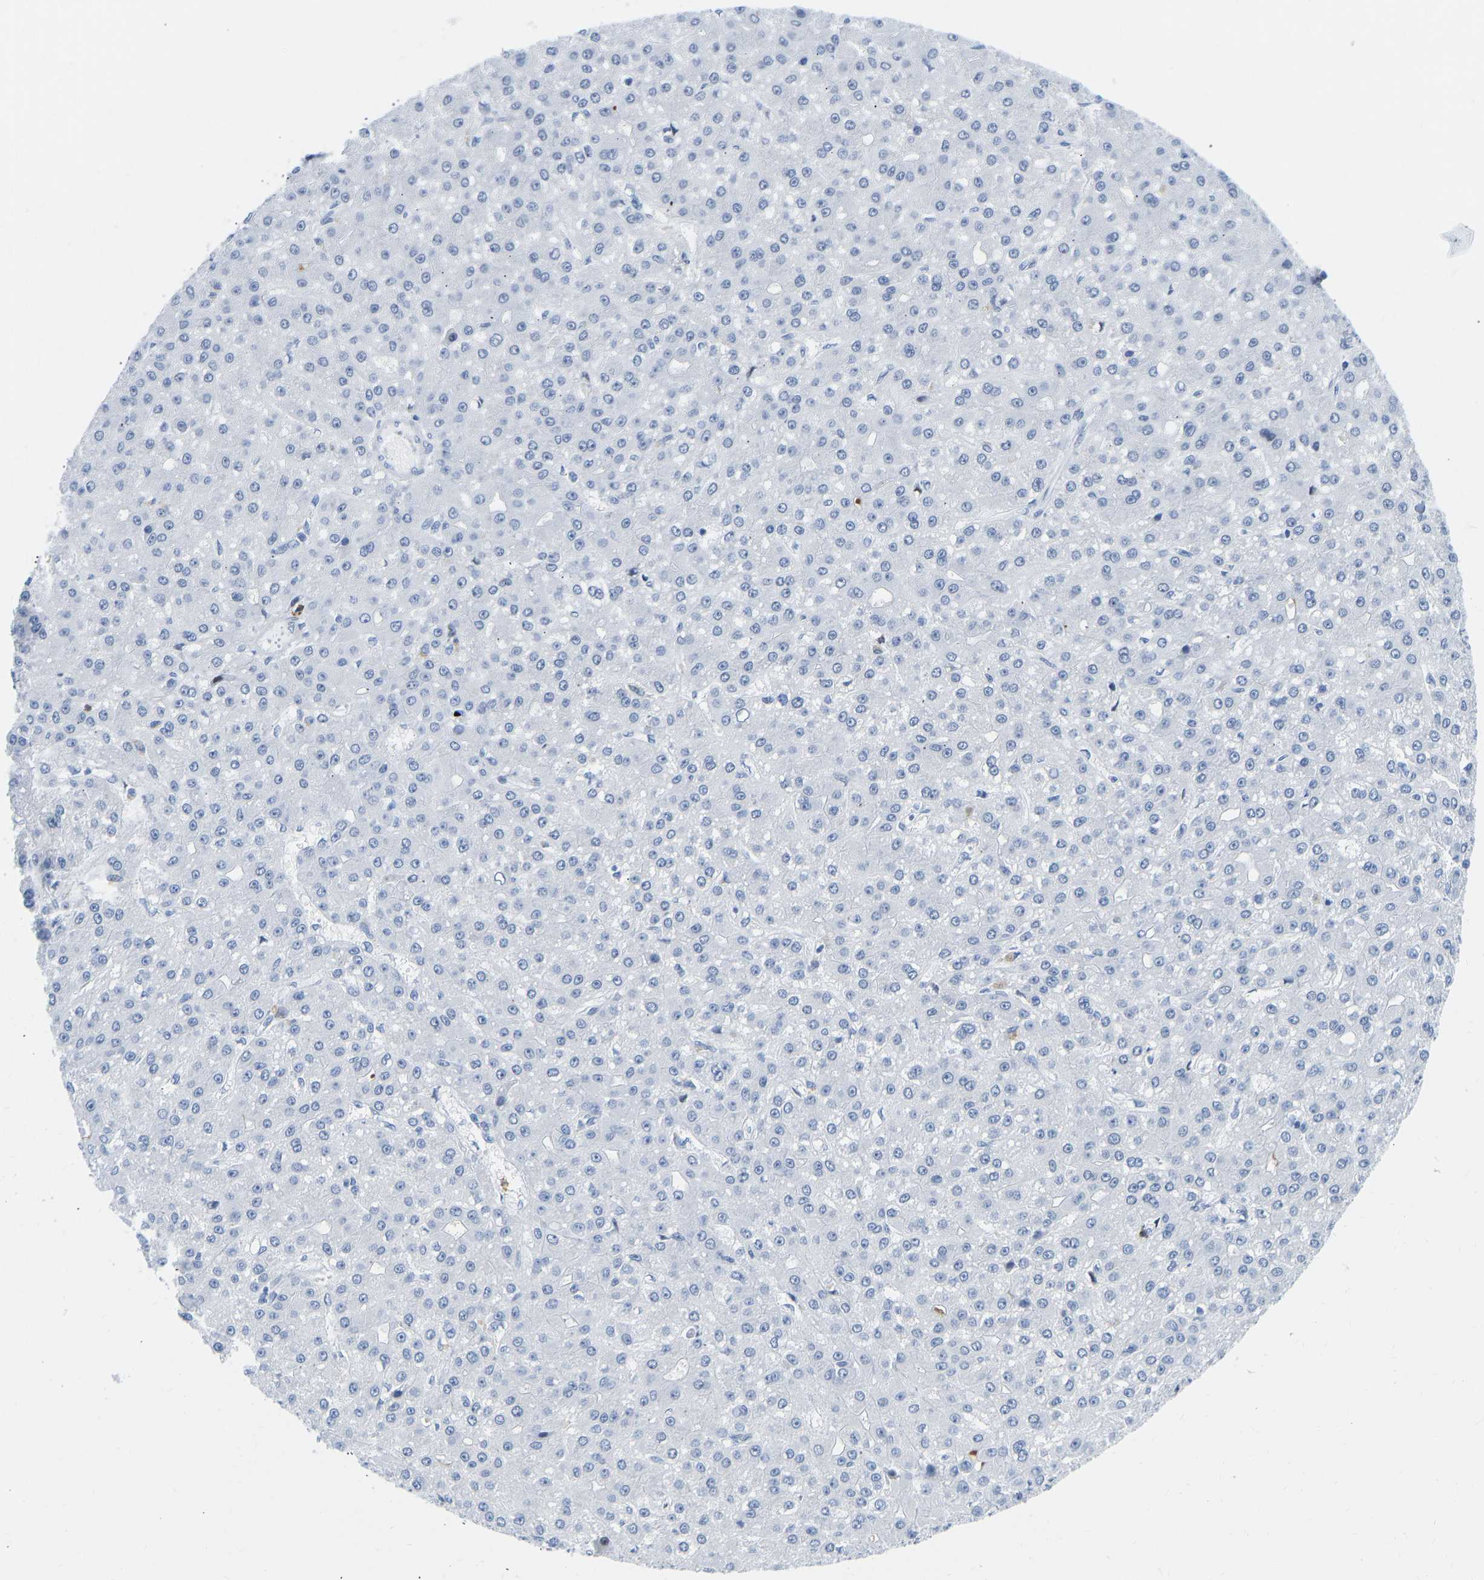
{"staining": {"intensity": "negative", "quantity": "none", "location": "none"}, "tissue": "liver cancer", "cell_type": "Tumor cells", "image_type": "cancer", "snomed": [{"axis": "morphology", "description": "Carcinoma, Hepatocellular, NOS"}, {"axis": "topography", "description": "Liver"}], "caption": "Histopathology image shows no significant protein expression in tumor cells of liver cancer (hepatocellular carcinoma).", "gene": "HDAC5", "patient": {"sex": "male", "age": 67}}